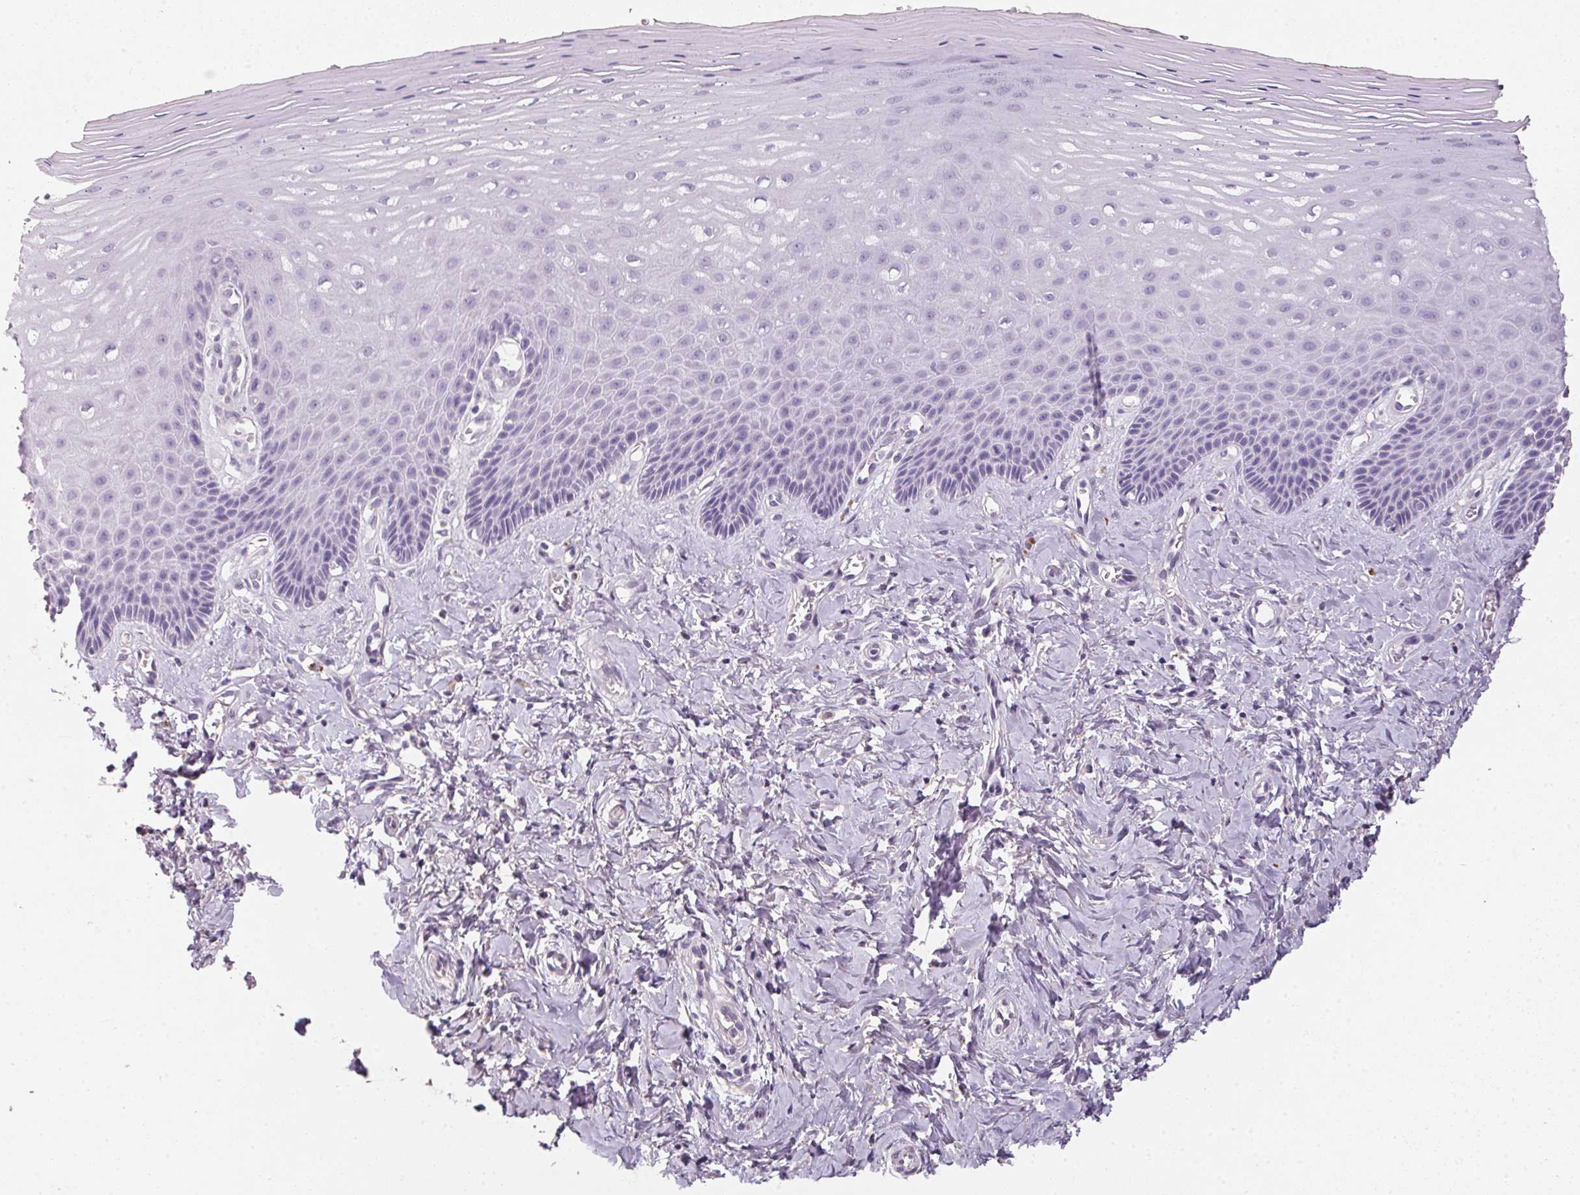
{"staining": {"intensity": "negative", "quantity": "none", "location": "none"}, "tissue": "vagina", "cell_type": "Squamous epithelial cells", "image_type": "normal", "snomed": [{"axis": "morphology", "description": "Normal tissue, NOS"}, {"axis": "topography", "description": "Vagina"}], "caption": "The photomicrograph demonstrates no staining of squamous epithelial cells in normal vagina.", "gene": "CXCL5", "patient": {"sex": "female", "age": 83}}